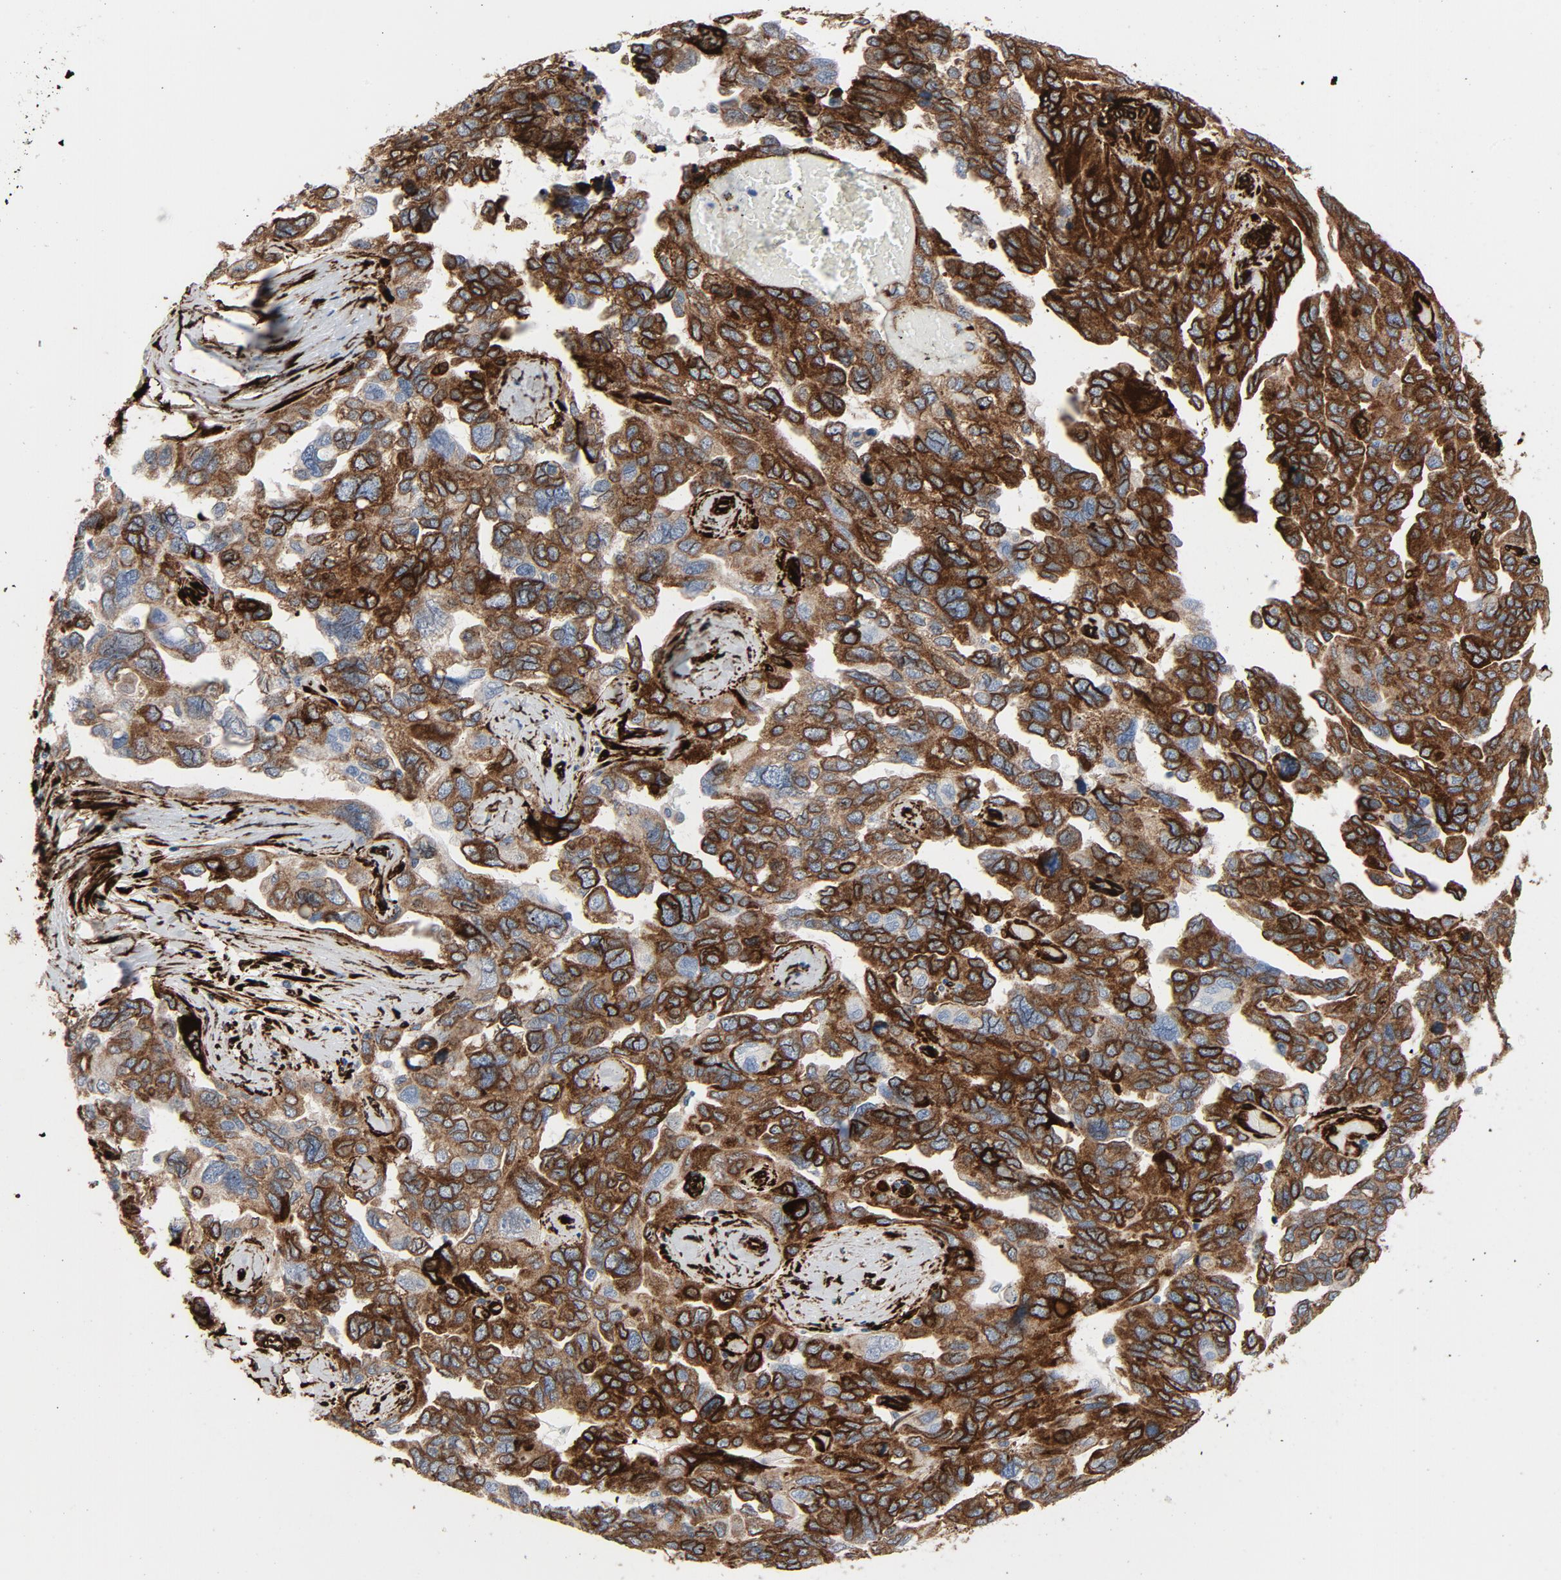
{"staining": {"intensity": "strong", "quantity": ">75%", "location": "cytoplasmic/membranous"}, "tissue": "ovarian cancer", "cell_type": "Tumor cells", "image_type": "cancer", "snomed": [{"axis": "morphology", "description": "Normal tissue, NOS"}, {"axis": "morphology", "description": "Cystadenocarcinoma, serous, NOS"}, {"axis": "topography", "description": "Ovary"}], "caption": "Brown immunohistochemical staining in ovarian cancer exhibits strong cytoplasmic/membranous positivity in about >75% of tumor cells.", "gene": "SERPINH1", "patient": {"sex": "female", "age": 62}}